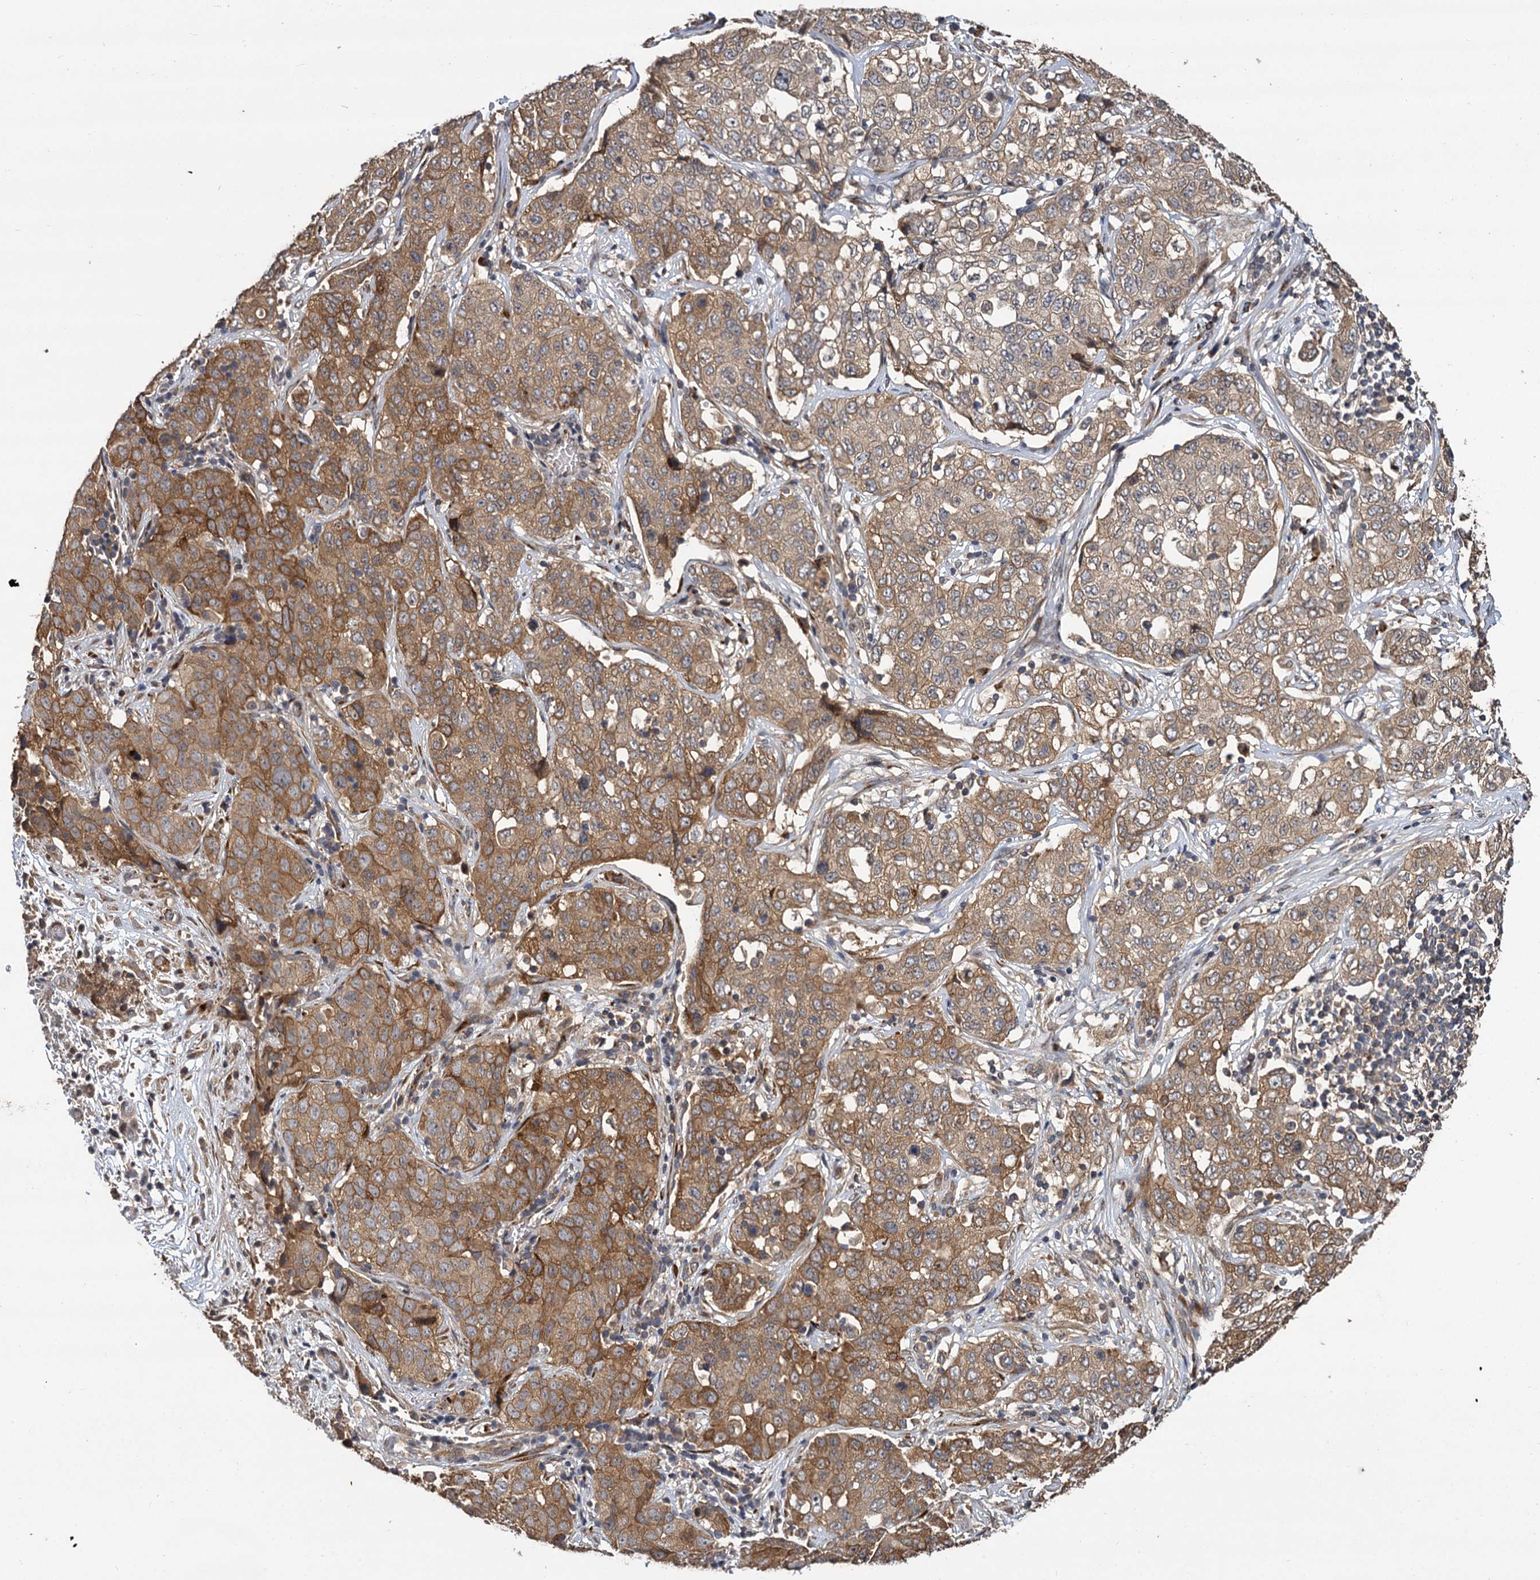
{"staining": {"intensity": "moderate", "quantity": ">75%", "location": "cytoplasmic/membranous"}, "tissue": "stomach cancer", "cell_type": "Tumor cells", "image_type": "cancer", "snomed": [{"axis": "morphology", "description": "Normal tissue, NOS"}, {"axis": "morphology", "description": "Adenocarcinoma, NOS"}, {"axis": "topography", "description": "Lymph node"}, {"axis": "topography", "description": "Stomach"}], "caption": "A micrograph showing moderate cytoplasmic/membranous staining in approximately >75% of tumor cells in adenocarcinoma (stomach), as visualized by brown immunohistochemical staining.", "gene": "INPPL1", "patient": {"sex": "male", "age": 48}}